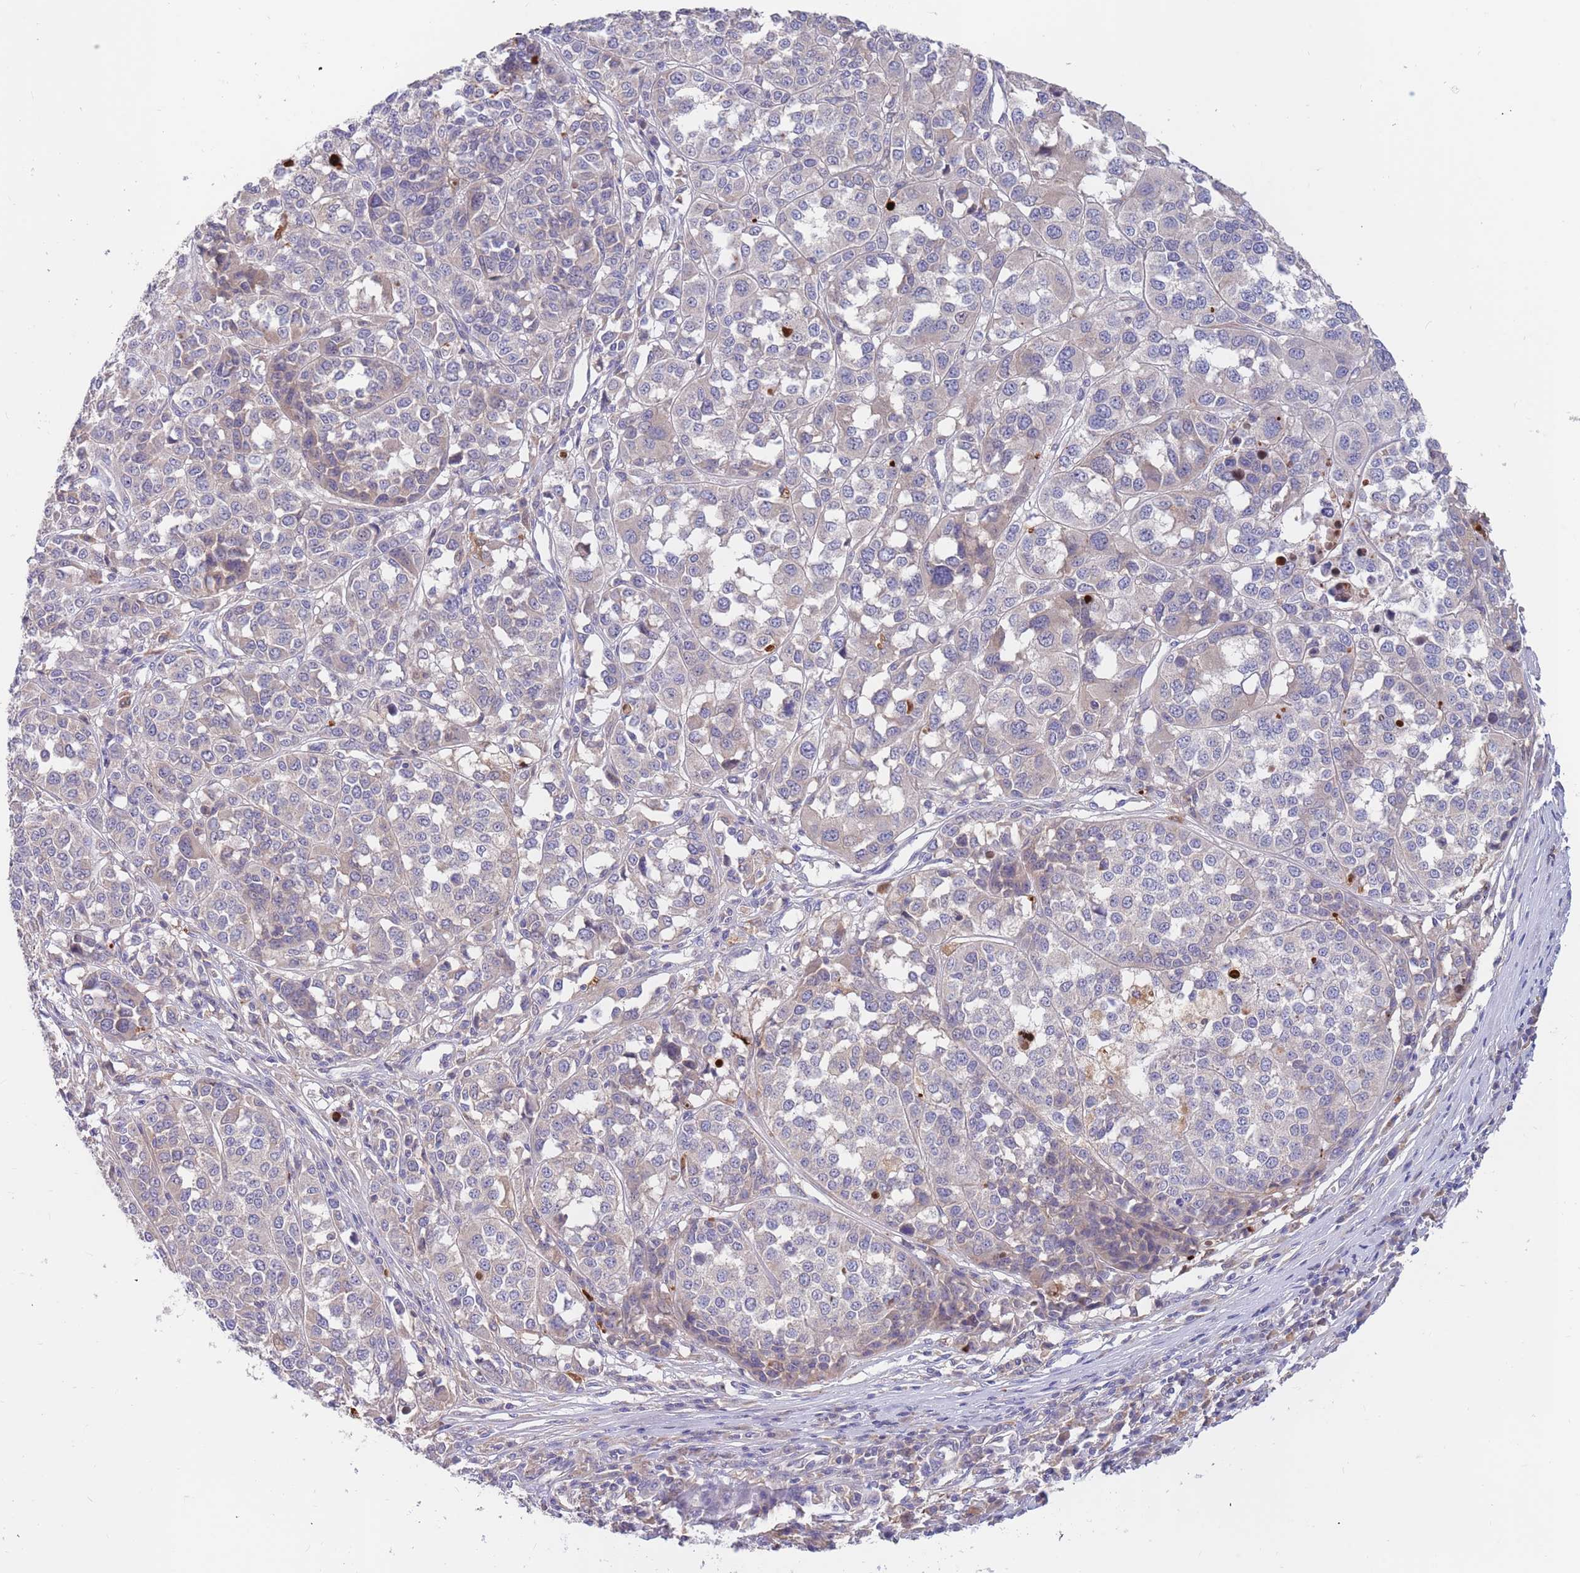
{"staining": {"intensity": "moderate", "quantity": "<25%", "location": "cytoplasmic/membranous"}, "tissue": "melanoma", "cell_type": "Tumor cells", "image_type": "cancer", "snomed": [{"axis": "morphology", "description": "Malignant melanoma, Metastatic site"}, {"axis": "topography", "description": "Lymph node"}], "caption": "Malignant melanoma (metastatic site) was stained to show a protein in brown. There is low levels of moderate cytoplasmic/membranous expression in approximately <25% of tumor cells.", "gene": "BORCS5", "patient": {"sex": "male", "age": 44}}